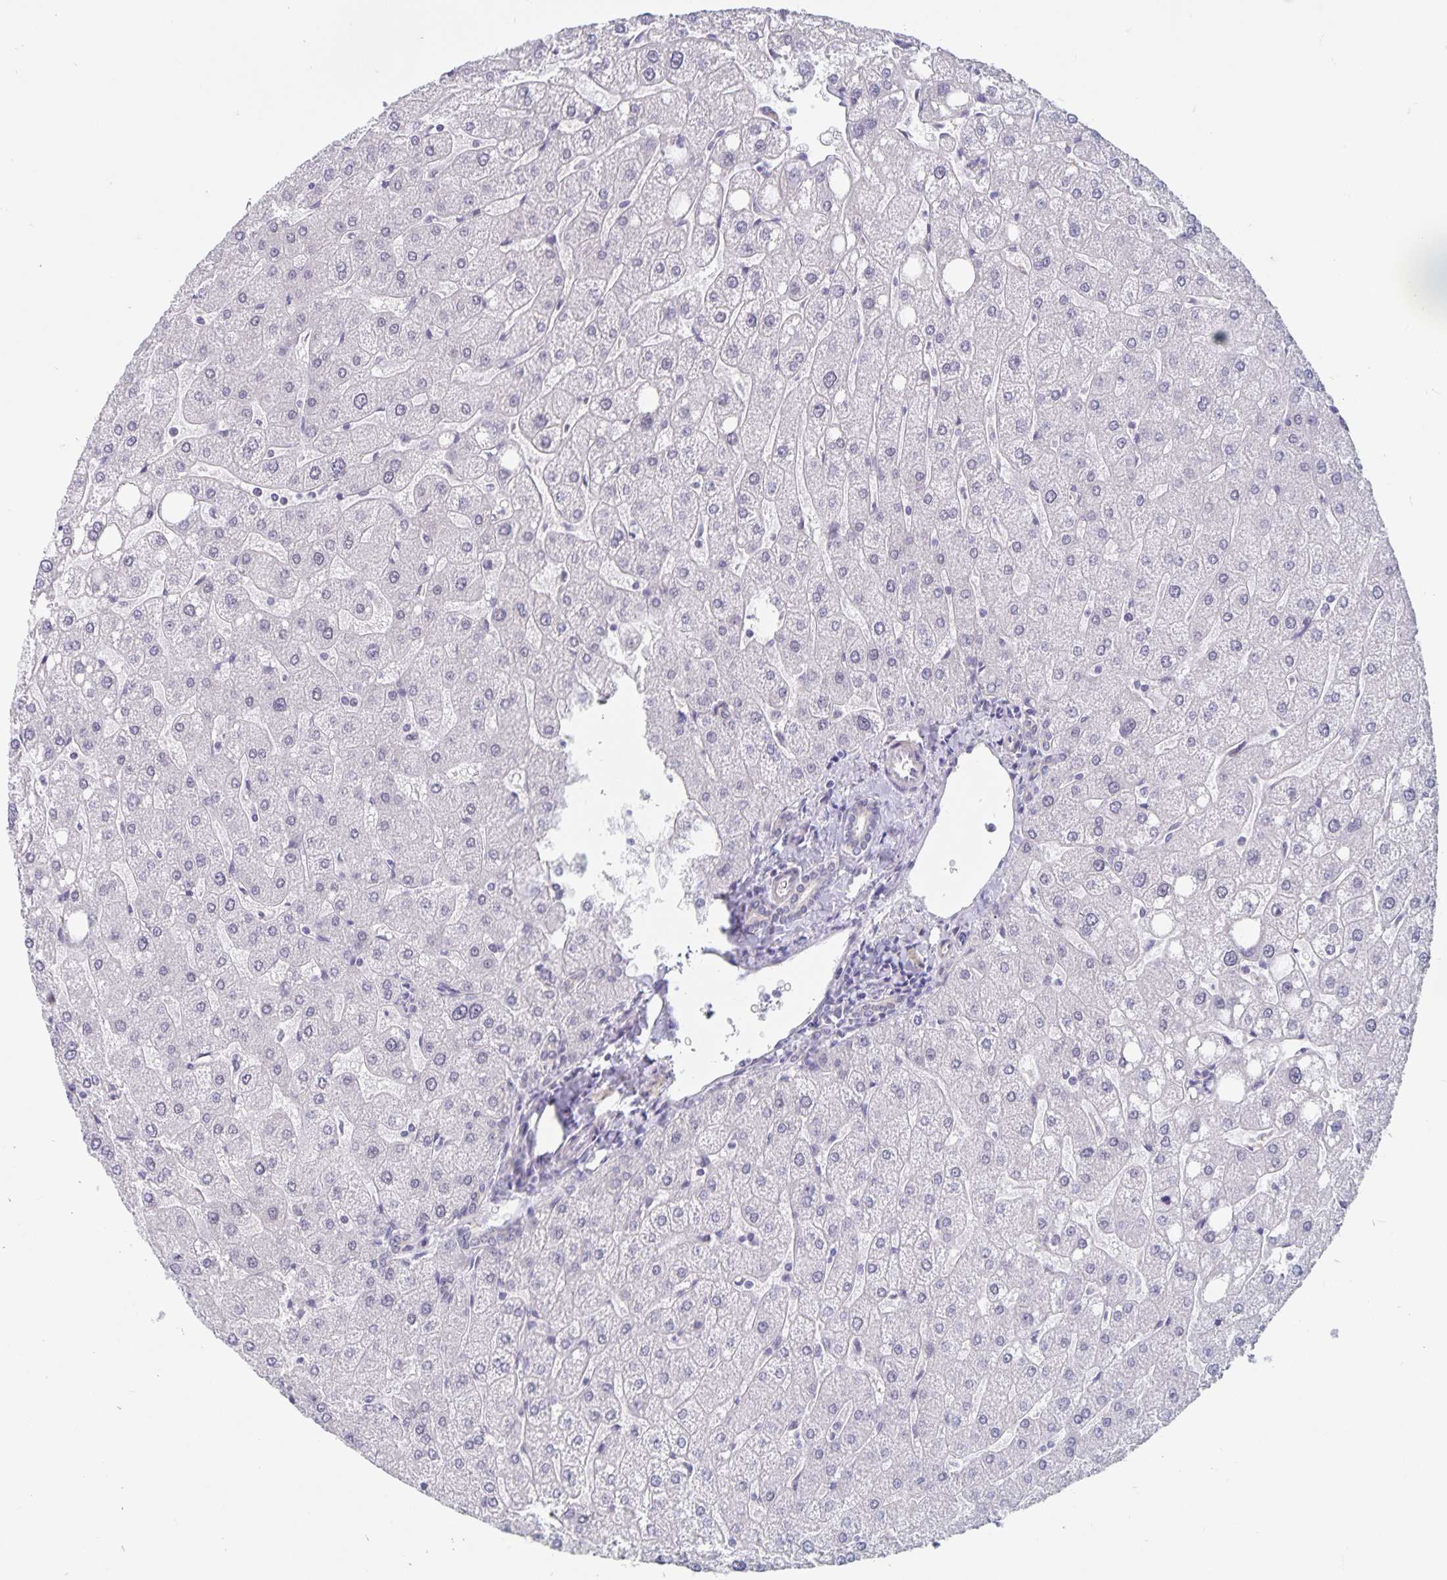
{"staining": {"intensity": "negative", "quantity": "none", "location": "none"}, "tissue": "liver", "cell_type": "Cholangiocytes", "image_type": "normal", "snomed": [{"axis": "morphology", "description": "Normal tissue, NOS"}, {"axis": "topography", "description": "Liver"}], "caption": "A histopathology image of human liver is negative for staining in cholangiocytes. (DAB (3,3'-diaminobenzidine) immunohistochemistry with hematoxylin counter stain).", "gene": "BAG6", "patient": {"sex": "male", "age": 67}}